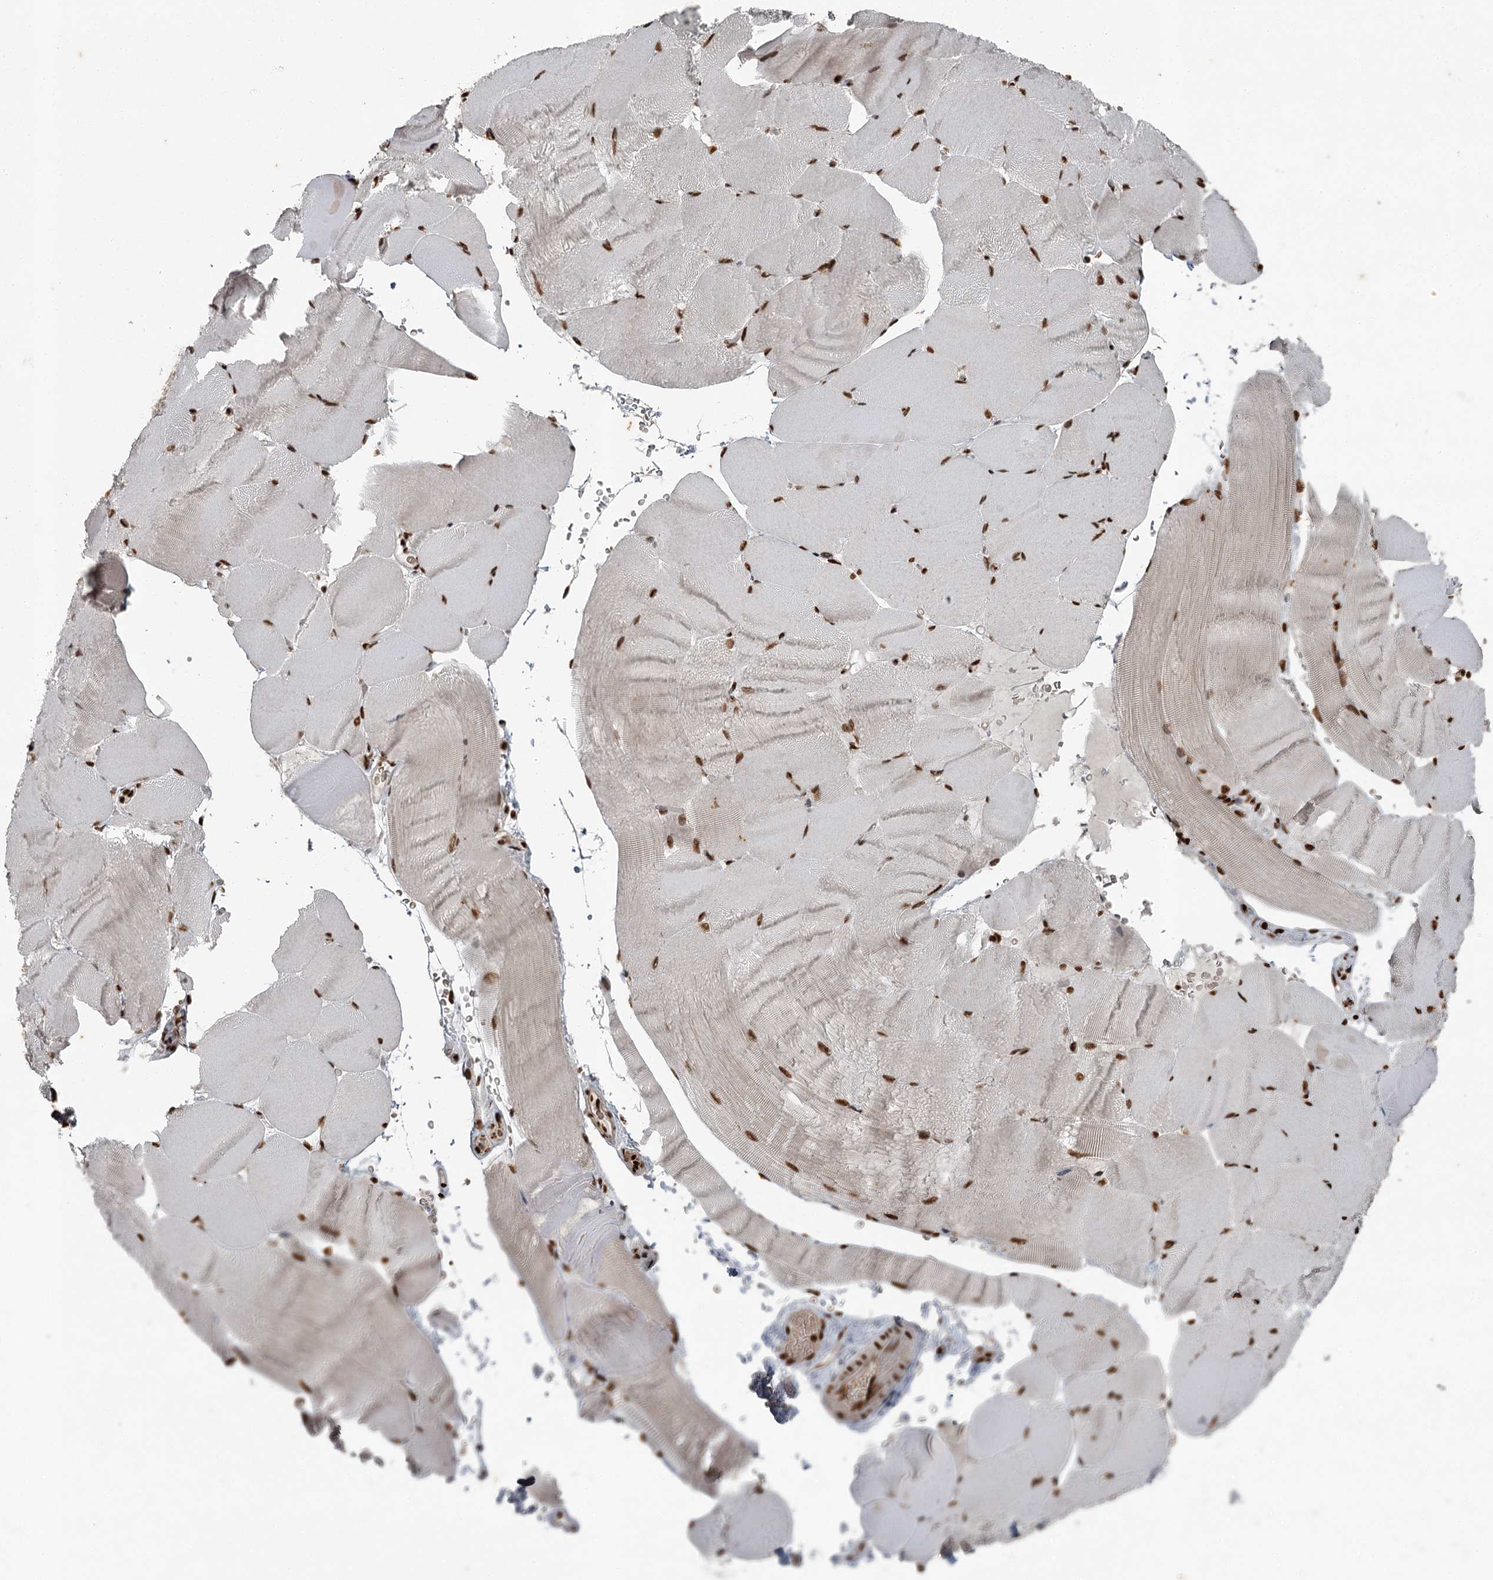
{"staining": {"intensity": "moderate", "quantity": ">75%", "location": "nuclear"}, "tissue": "skeletal muscle", "cell_type": "Myocytes", "image_type": "normal", "snomed": [{"axis": "morphology", "description": "Normal tissue, NOS"}, {"axis": "topography", "description": "Skeletal muscle"}, {"axis": "topography", "description": "Parathyroid gland"}], "caption": "Protein analysis of unremarkable skeletal muscle exhibits moderate nuclear positivity in approximately >75% of myocytes. Nuclei are stained in blue.", "gene": "RBBP7", "patient": {"sex": "female", "age": 37}}